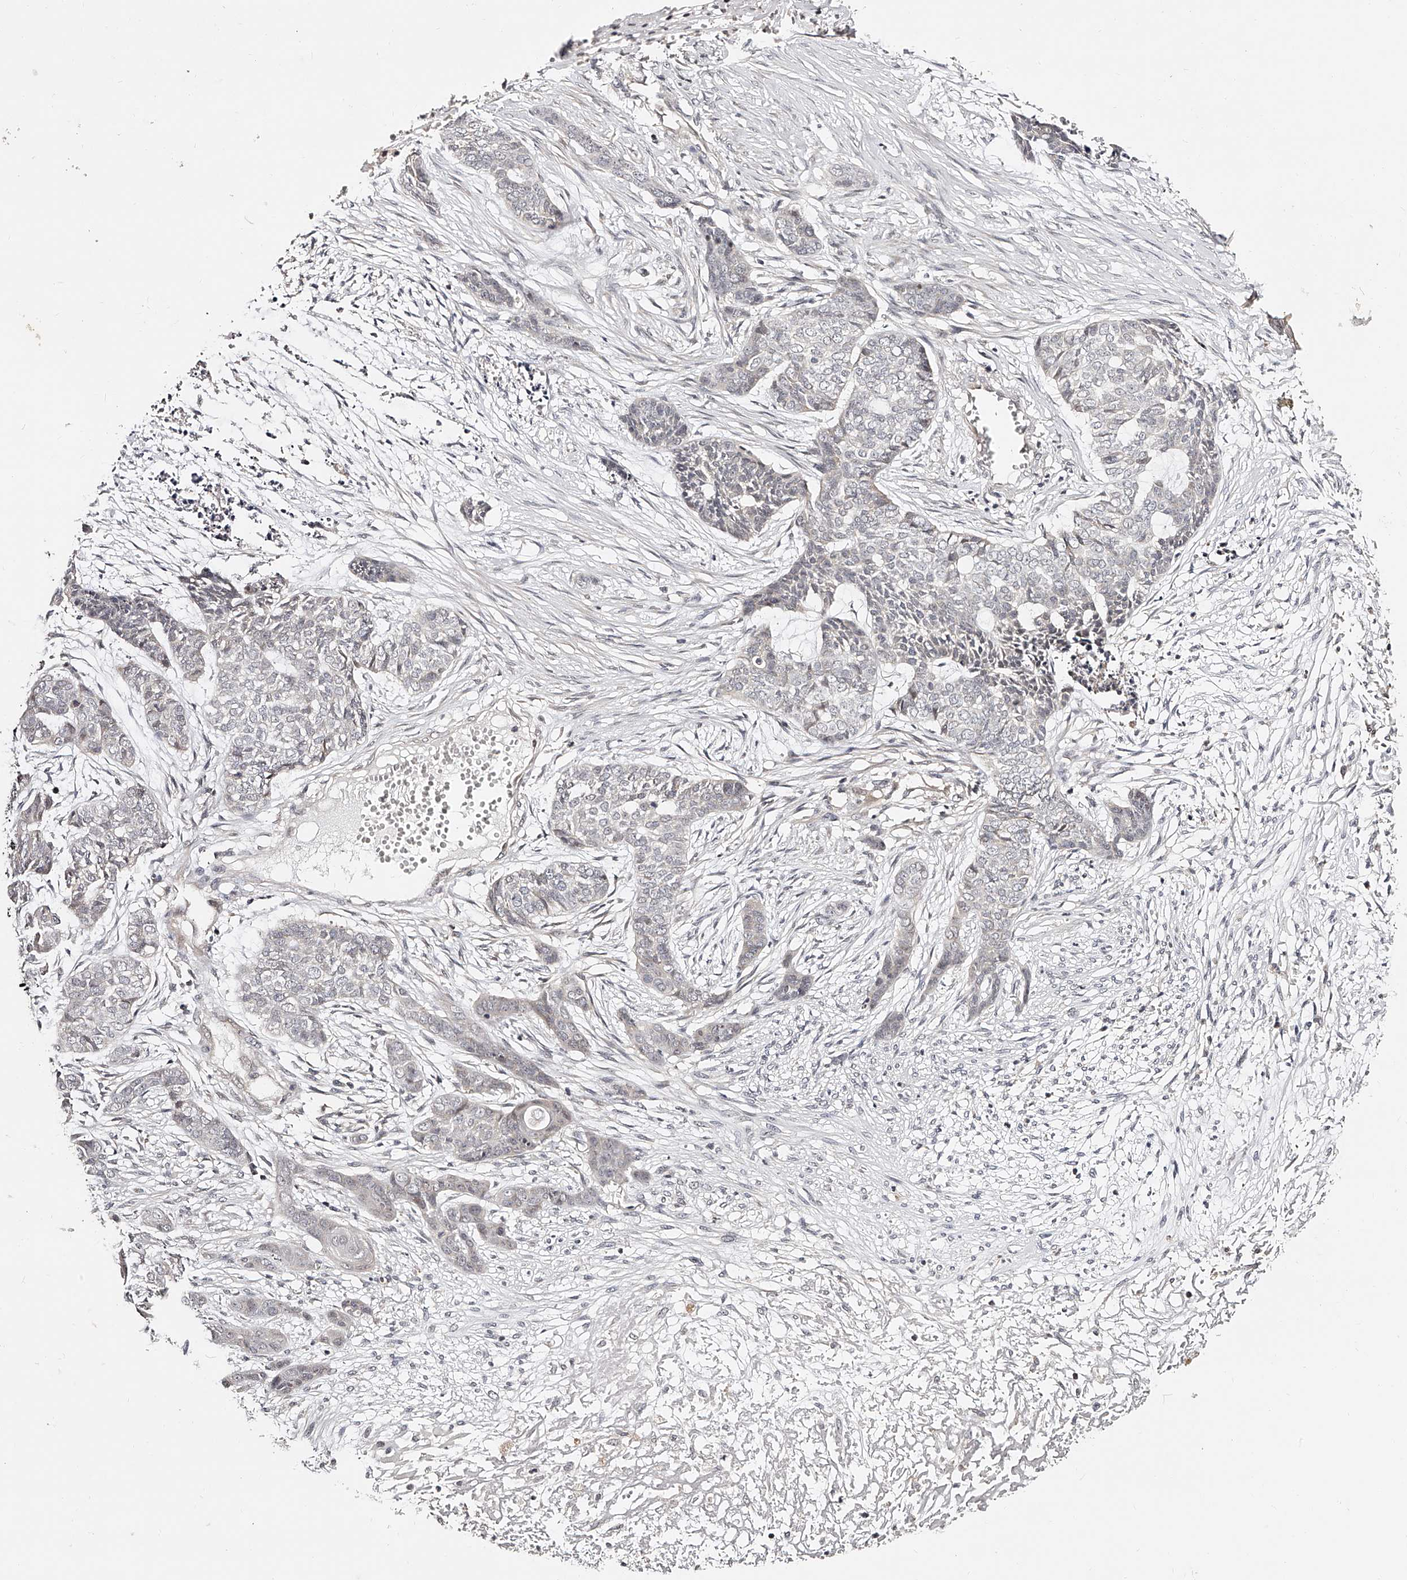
{"staining": {"intensity": "negative", "quantity": "none", "location": "none"}, "tissue": "skin cancer", "cell_type": "Tumor cells", "image_type": "cancer", "snomed": [{"axis": "morphology", "description": "Basal cell carcinoma"}, {"axis": "topography", "description": "Skin"}], "caption": "Histopathology image shows no significant protein staining in tumor cells of skin basal cell carcinoma.", "gene": "ZNF789", "patient": {"sex": "female", "age": 64}}